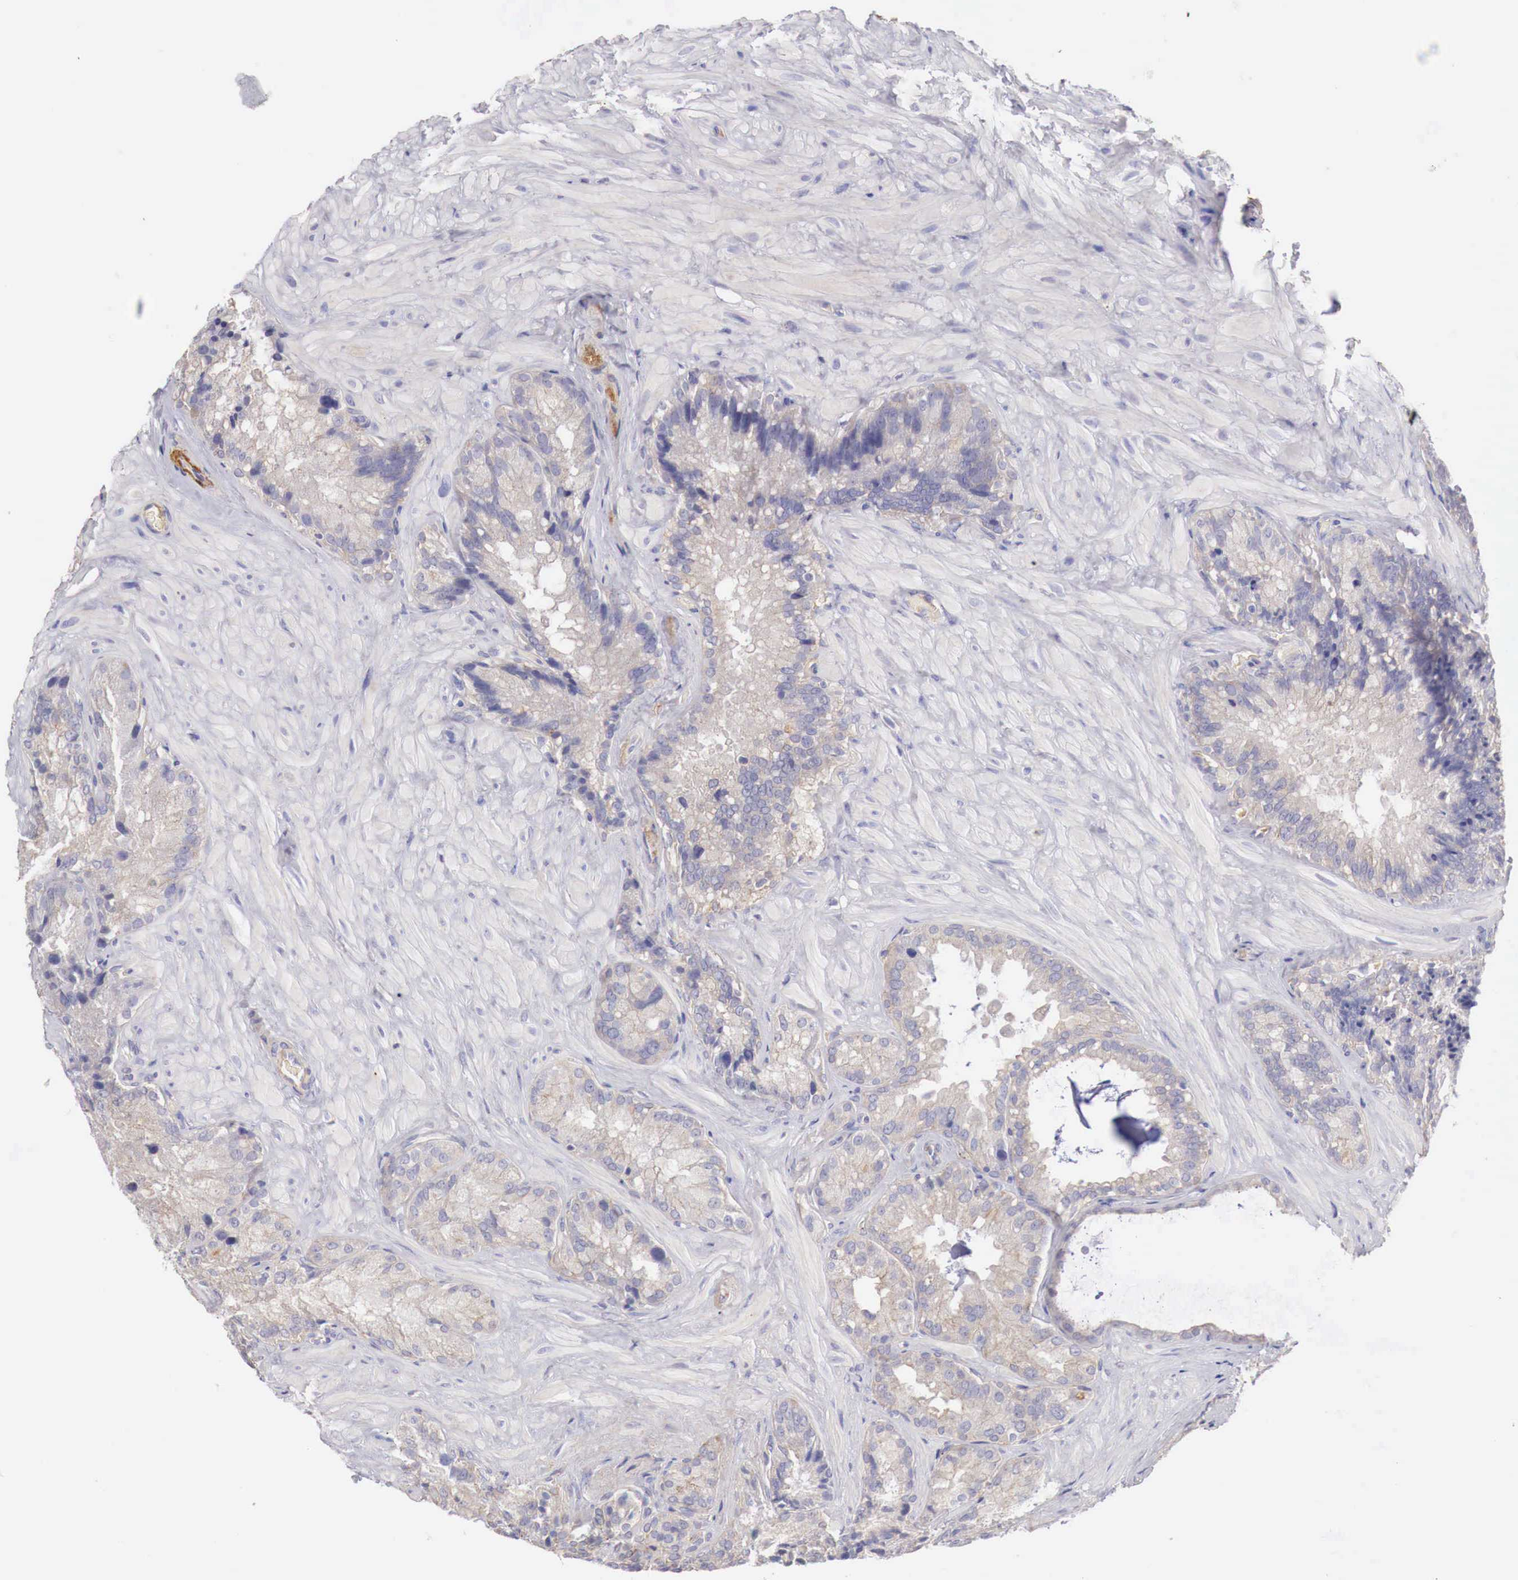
{"staining": {"intensity": "weak", "quantity": "25%-75%", "location": "cytoplasmic/membranous"}, "tissue": "seminal vesicle", "cell_type": "Glandular cells", "image_type": "normal", "snomed": [{"axis": "morphology", "description": "Normal tissue, NOS"}, {"axis": "topography", "description": "Seminal veicle"}], "caption": "A brown stain labels weak cytoplasmic/membranous expression of a protein in glandular cells of normal seminal vesicle.", "gene": "KLHDC7B", "patient": {"sex": "male", "age": 69}}